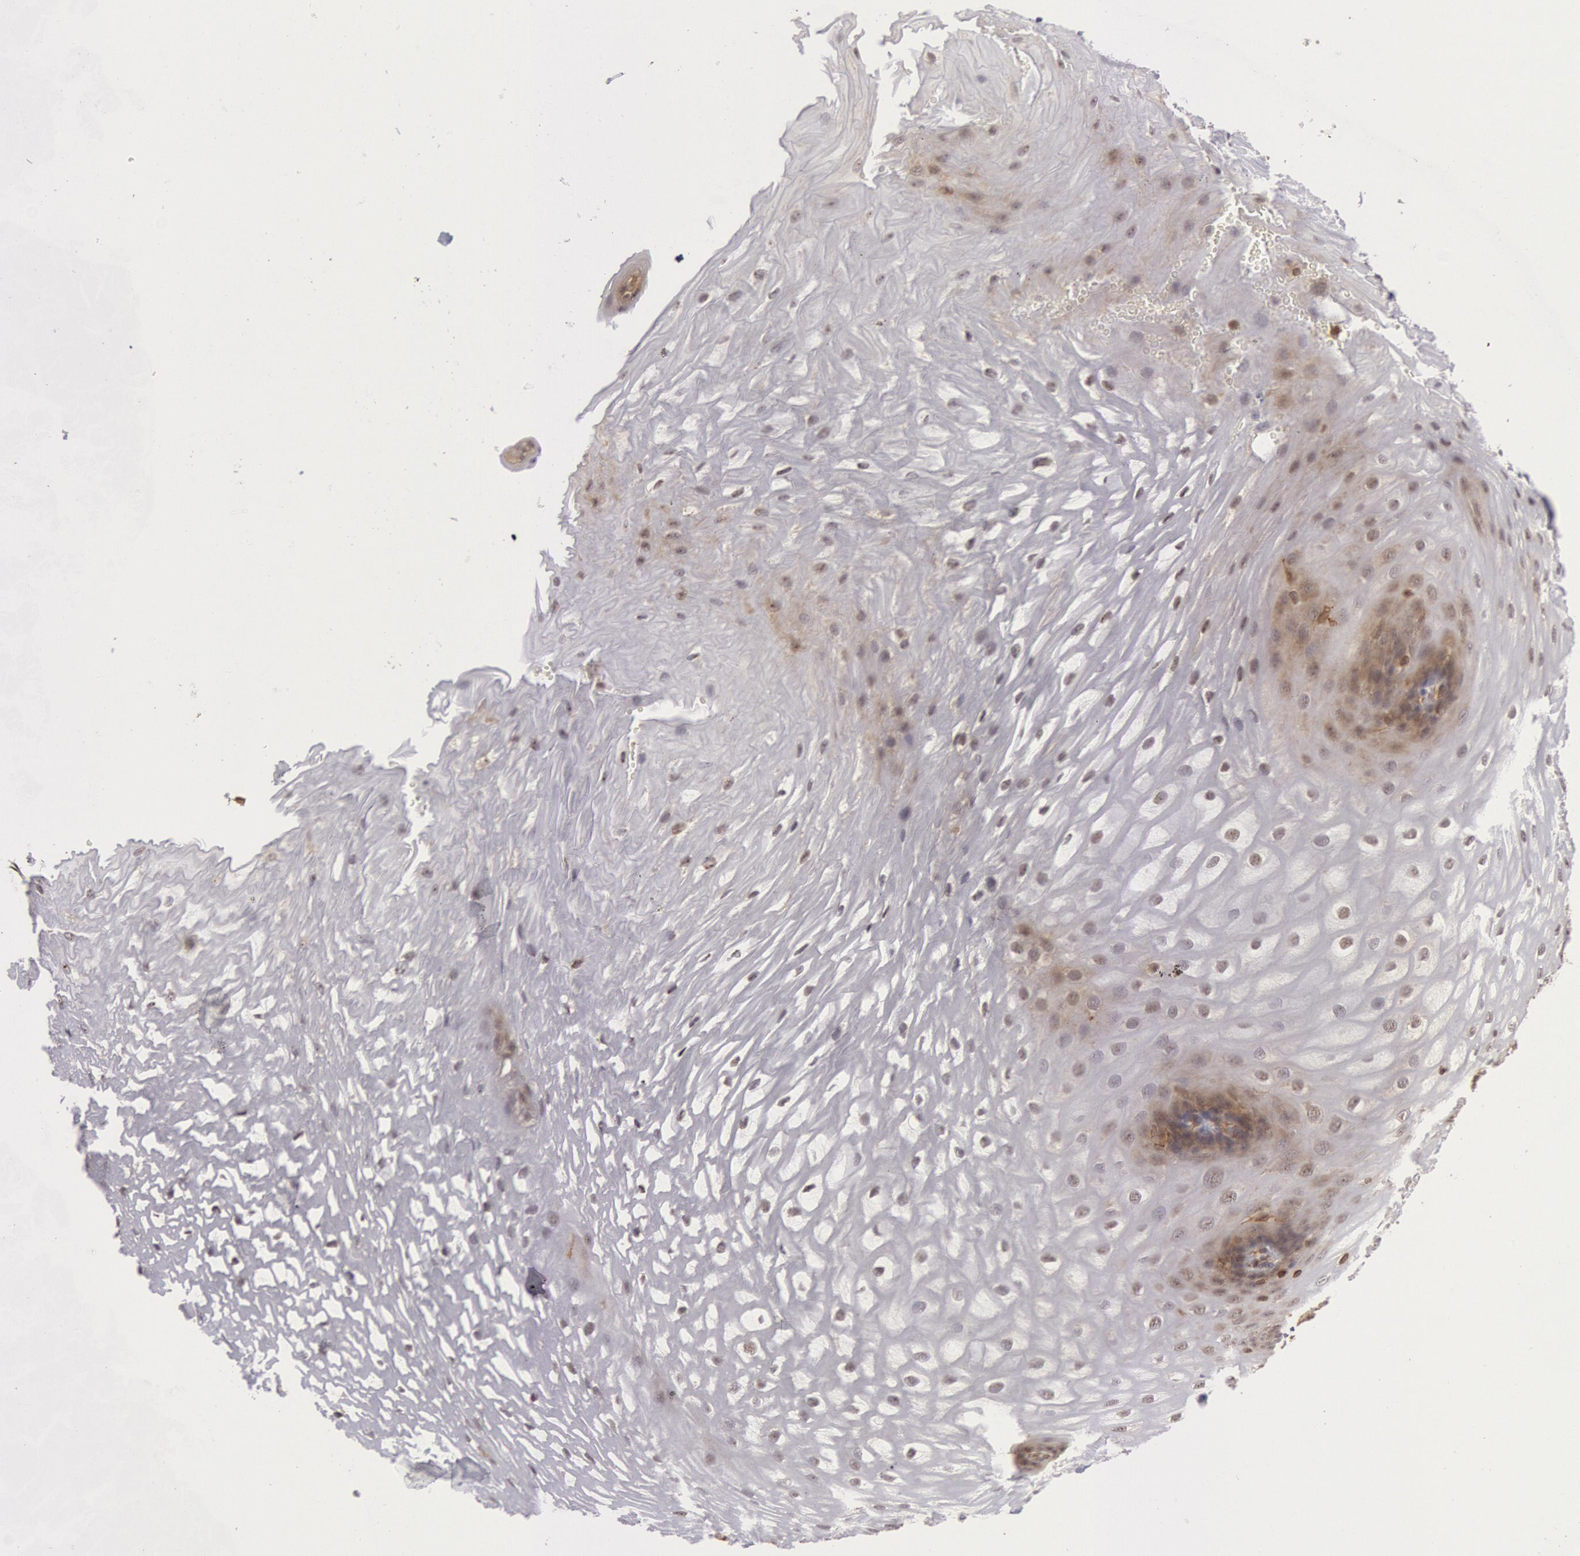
{"staining": {"intensity": "weak", "quantity": "<25%", "location": "cytoplasmic/membranous"}, "tissue": "esophagus", "cell_type": "Squamous epithelial cells", "image_type": "normal", "snomed": [{"axis": "morphology", "description": "Normal tissue, NOS"}, {"axis": "morphology", "description": "Adenocarcinoma, NOS"}, {"axis": "topography", "description": "Esophagus"}, {"axis": "topography", "description": "Stomach"}], "caption": "This is a histopathology image of immunohistochemistry staining of benign esophagus, which shows no positivity in squamous epithelial cells. (DAB (3,3'-diaminobenzidine) IHC visualized using brightfield microscopy, high magnification).", "gene": "ENSG00000250264", "patient": {"sex": "male", "age": 62}}